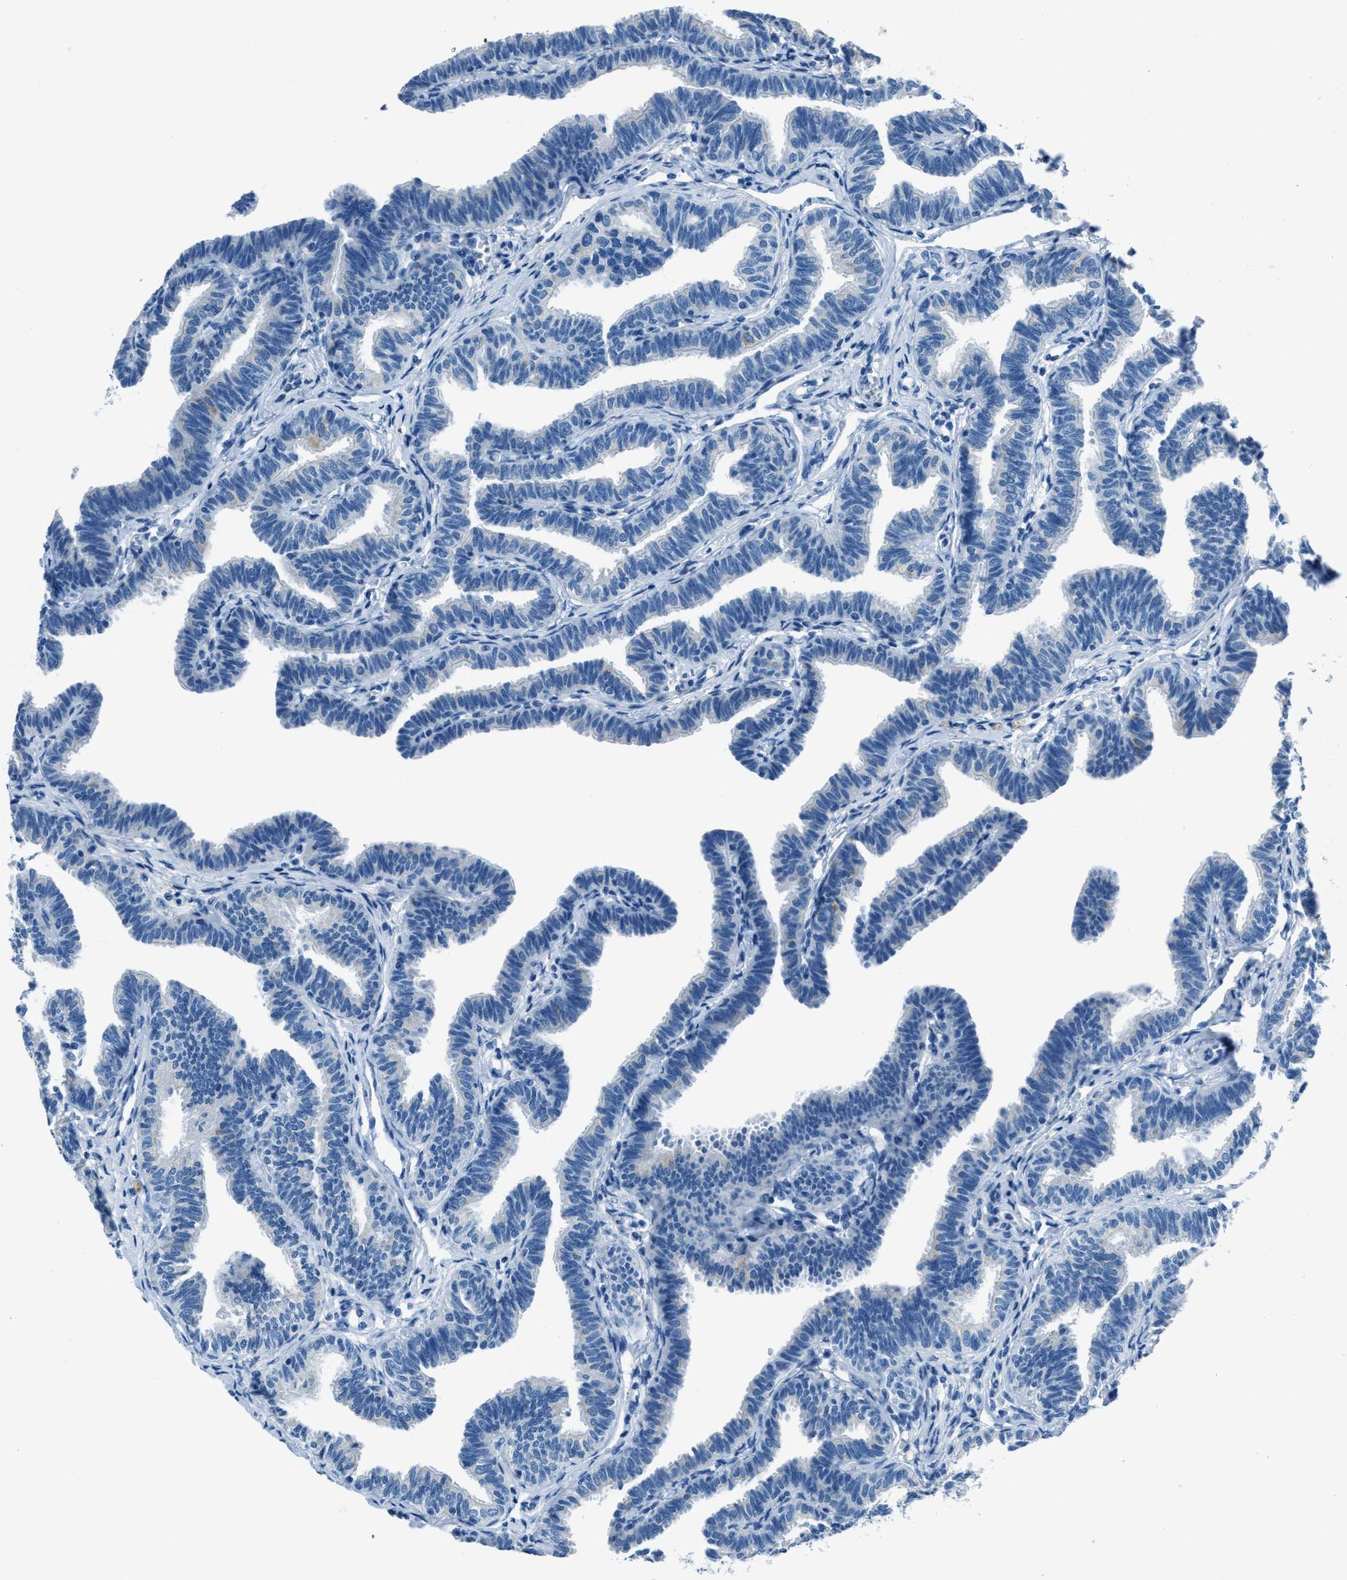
{"staining": {"intensity": "negative", "quantity": "none", "location": "none"}, "tissue": "fallopian tube", "cell_type": "Glandular cells", "image_type": "normal", "snomed": [{"axis": "morphology", "description": "Normal tissue, NOS"}, {"axis": "topography", "description": "Fallopian tube"}, {"axis": "topography", "description": "Ovary"}], "caption": "This histopathology image is of unremarkable fallopian tube stained with IHC to label a protein in brown with the nuclei are counter-stained blue. There is no positivity in glandular cells.", "gene": "AMACR", "patient": {"sex": "female", "age": 23}}